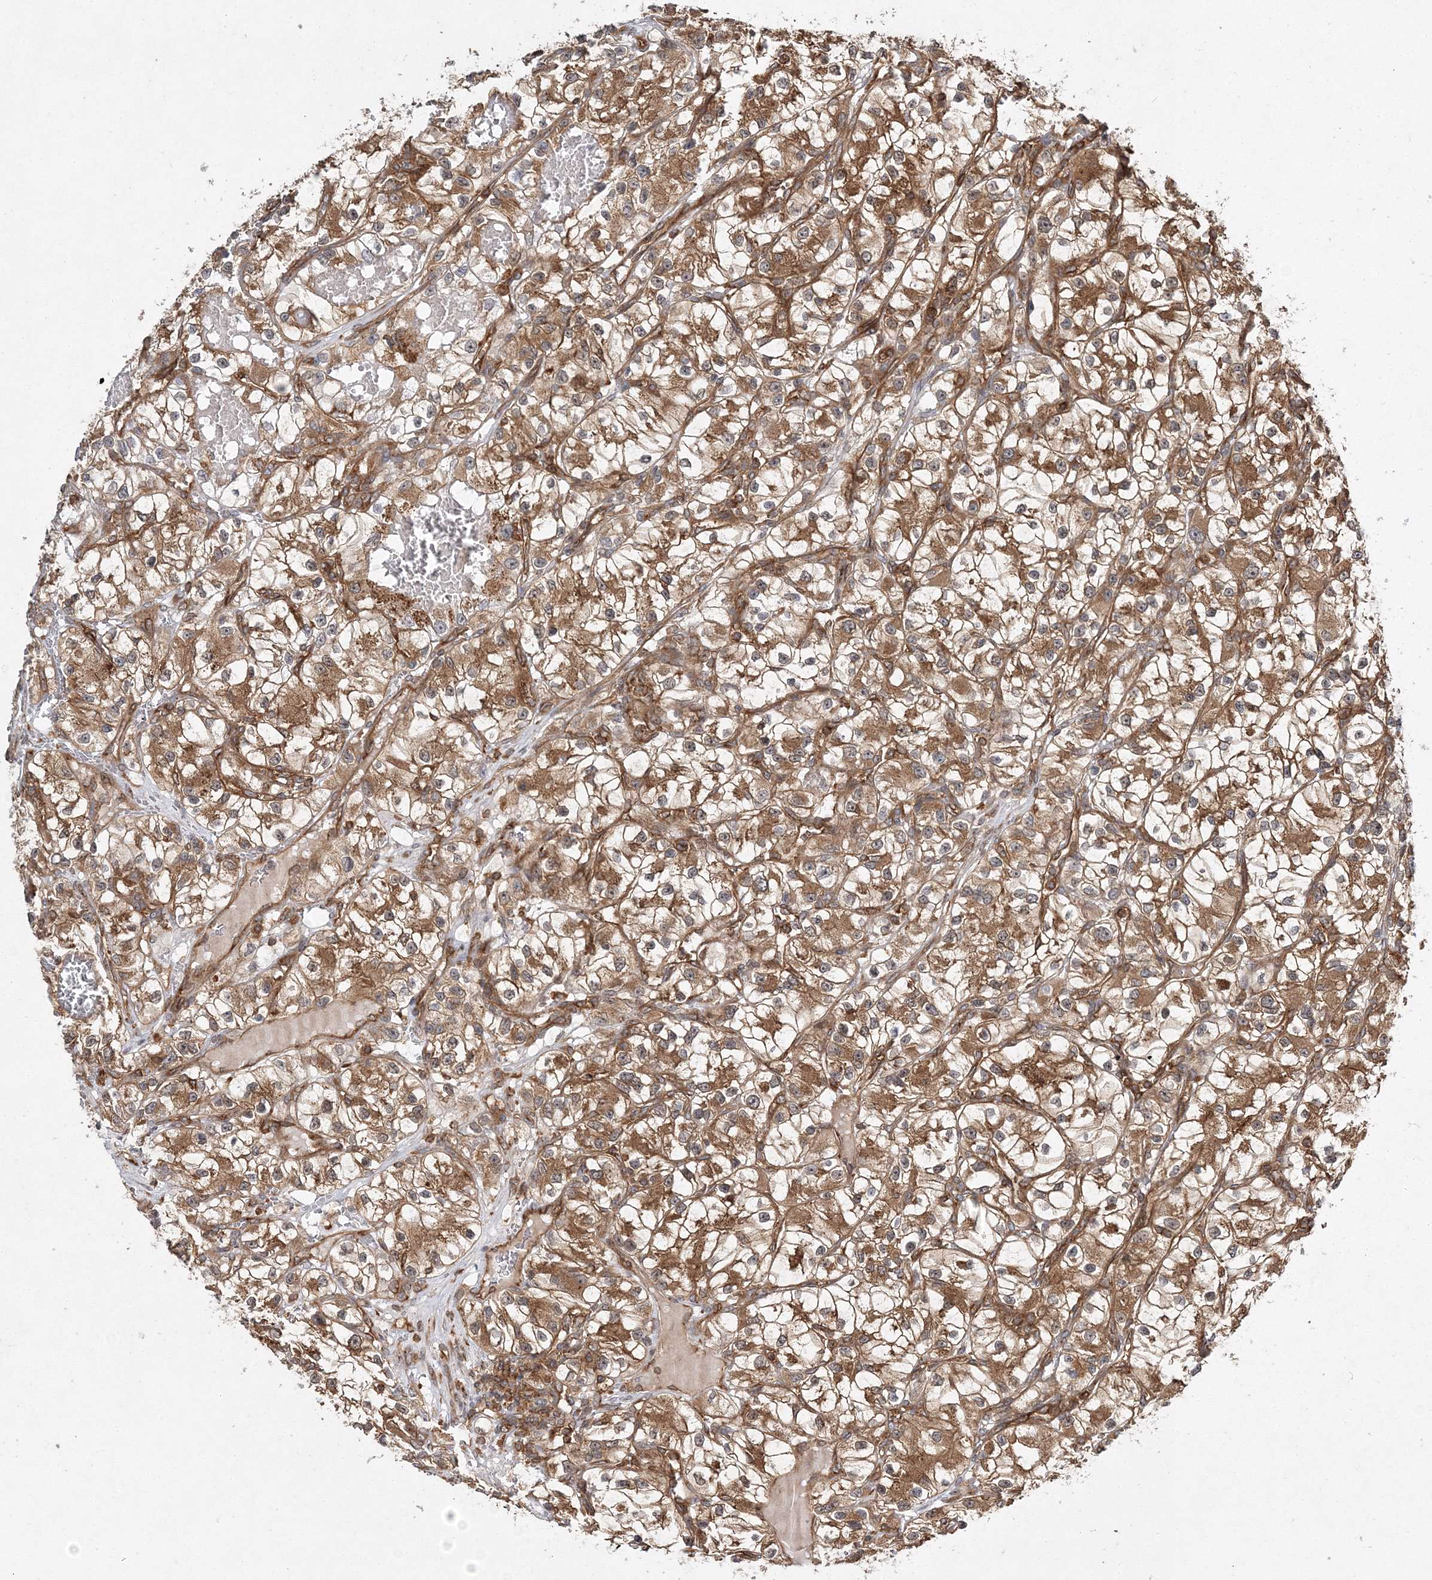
{"staining": {"intensity": "moderate", "quantity": ">75%", "location": "cytoplasmic/membranous"}, "tissue": "renal cancer", "cell_type": "Tumor cells", "image_type": "cancer", "snomed": [{"axis": "morphology", "description": "Adenocarcinoma, NOS"}, {"axis": "topography", "description": "Kidney"}], "caption": "Immunohistochemical staining of renal adenocarcinoma reveals moderate cytoplasmic/membranous protein expression in about >75% of tumor cells.", "gene": "WDR37", "patient": {"sex": "female", "age": 57}}